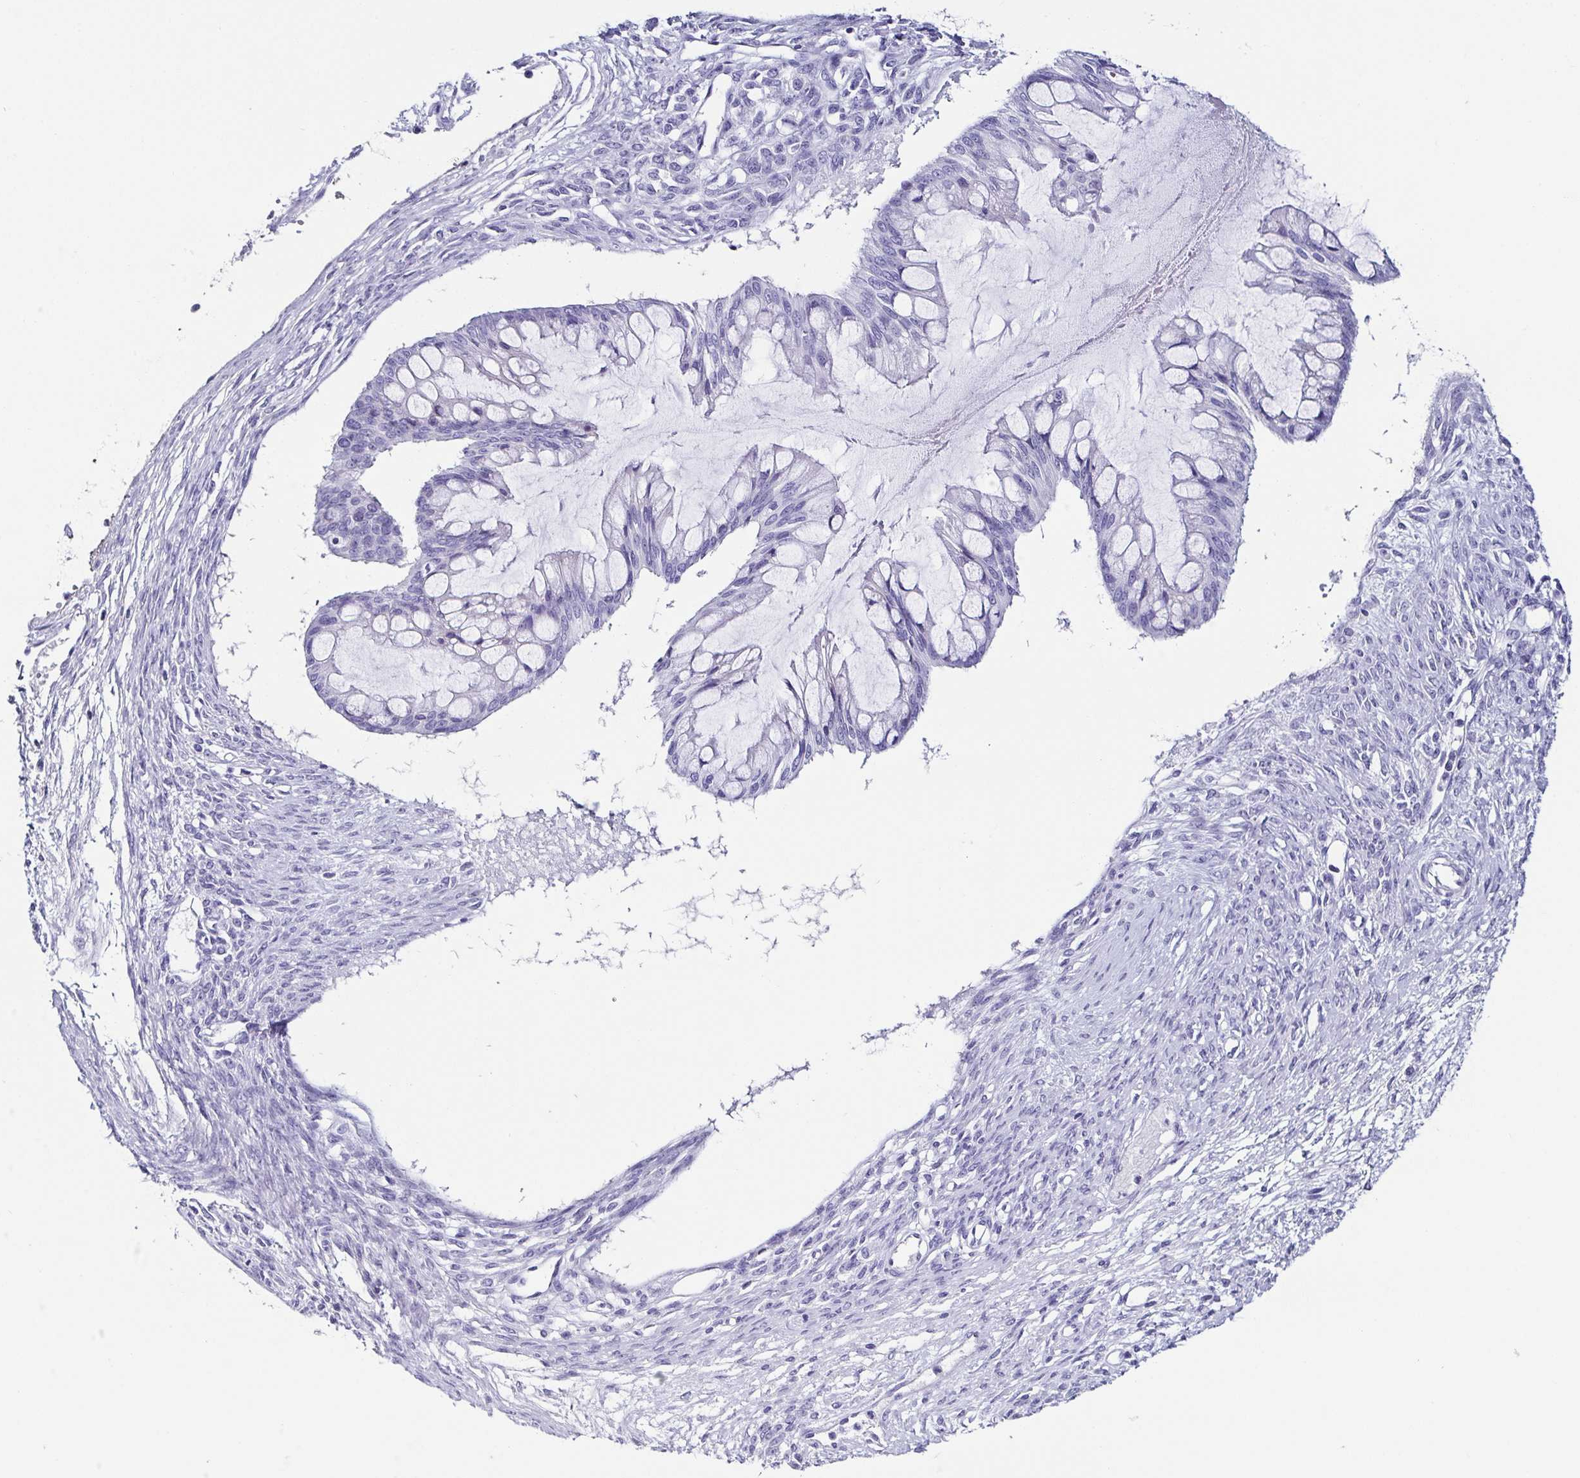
{"staining": {"intensity": "negative", "quantity": "none", "location": "none"}, "tissue": "ovarian cancer", "cell_type": "Tumor cells", "image_type": "cancer", "snomed": [{"axis": "morphology", "description": "Cystadenocarcinoma, mucinous, NOS"}, {"axis": "topography", "description": "Ovary"}], "caption": "Tumor cells show no significant protein expression in ovarian mucinous cystadenocarcinoma.", "gene": "TNNT2", "patient": {"sex": "female", "age": 73}}